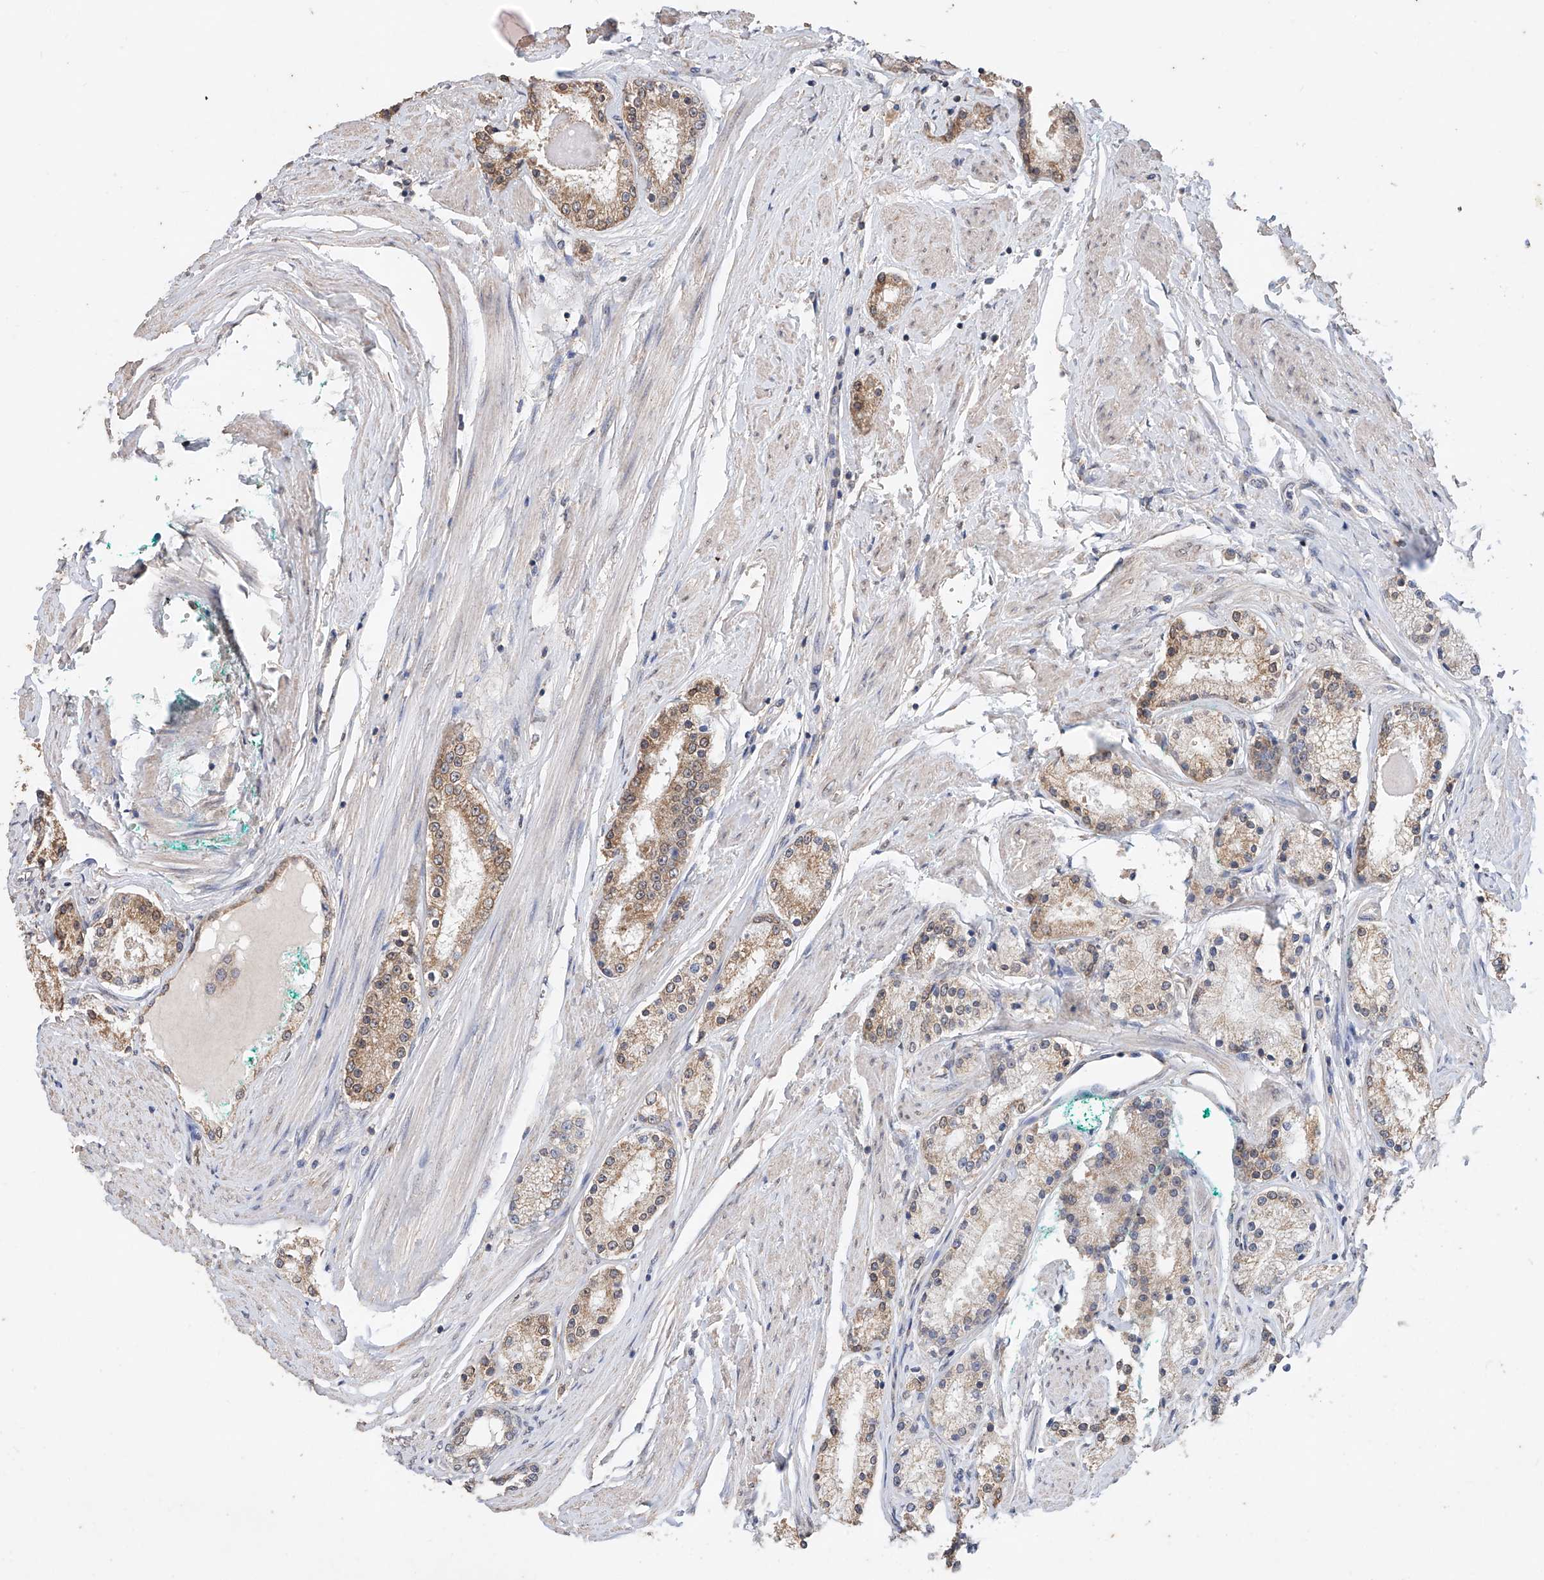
{"staining": {"intensity": "moderate", "quantity": ">75%", "location": "cytoplasmic/membranous"}, "tissue": "prostate cancer", "cell_type": "Tumor cells", "image_type": "cancer", "snomed": [{"axis": "morphology", "description": "Adenocarcinoma, Low grade"}, {"axis": "topography", "description": "Prostate"}], "caption": "Tumor cells show medium levels of moderate cytoplasmic/membranous expression in about >75% of cells in human low-grade adenocarcinoma (prostate).", "gene": "CERS4", "patient": {"sex": "male", "age": 63}}